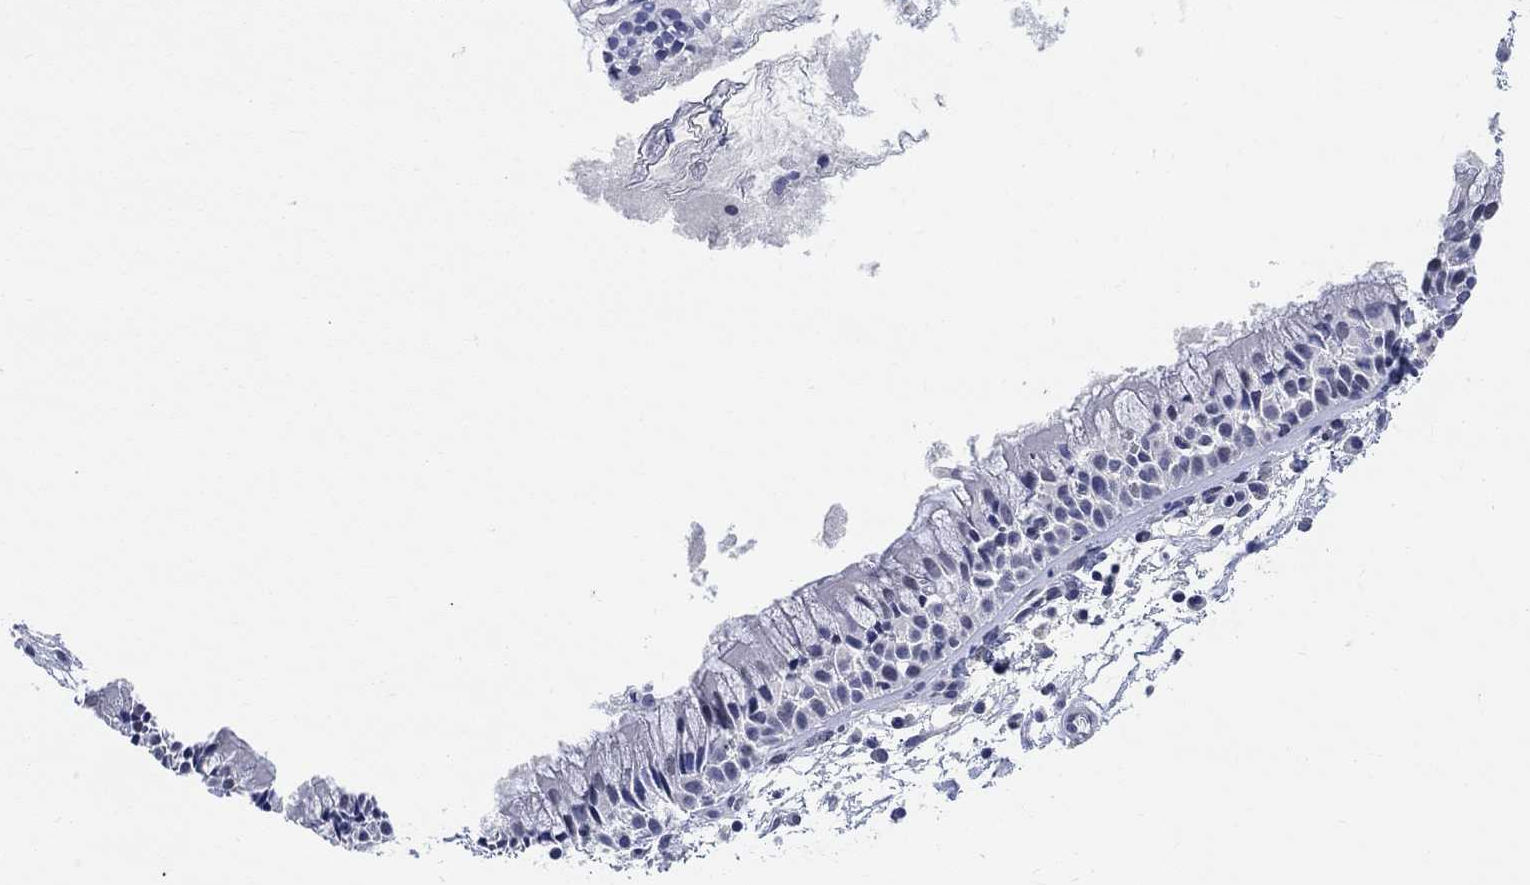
{"staining": {"intensity": "negative", "quantity": "none", "location": "none"}, "tissue": "nasopharynx", "cell_type": "Respiratory epithelial cells", "image_type": "normal", "snomed": [{"axis": "morphology", "description": "Normal tissue, NOS"}, {"axis": "topography", "description": "Nasopharynx"}], "caption": "A micrograph of nasopharynx stained for a protein reveals no brown staining in respiratory epithelial cells.", "gene": "NAV3", "patient": {"sex": "male", "age": 51}}